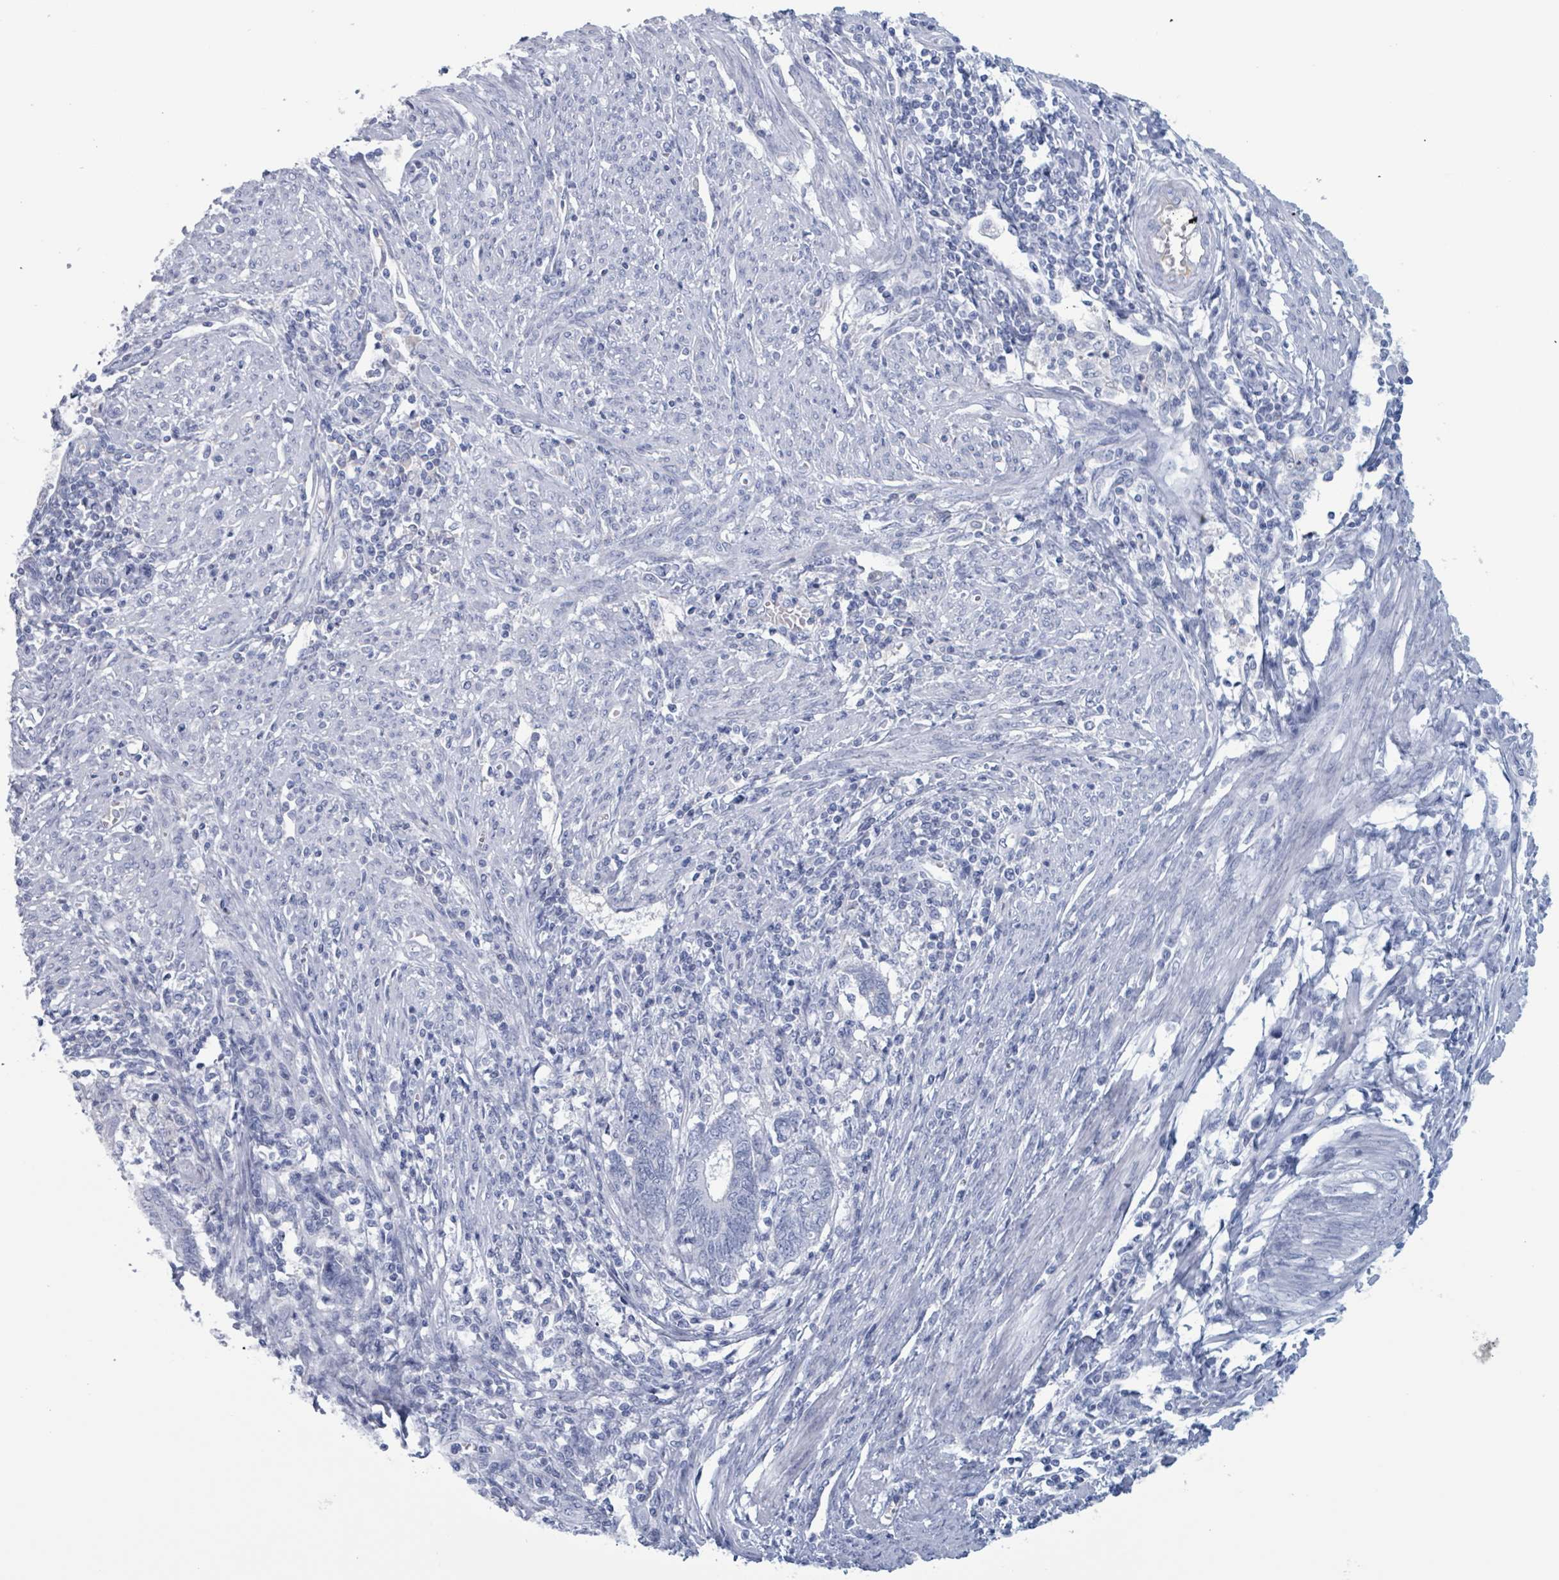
{"staining": {"intensity": "negative", "quantity": "none", "location": "none"}, "tissue": "endometrial cancer", "cell_type": "Tumor cells", "image_type": "cancer", "snomed": [{"axis": "morphology", "description": "Adenocarcinoma, NOS"}, {"axis": "topography", "description": "Uterus"}, {"axis": "topography", "description": "Endometrium"}], "caption": "Tumor cells are negative for protein expression in human endometrial cancer (adenocarcinoma). (Stains: DAB immunohistochemistry (IHC) with hematoxylin counter stain, Microscopy: brightfield microscopy at high magnification).", "gene": "KLK4", "patient": {"sex": "female", "age": 70}}